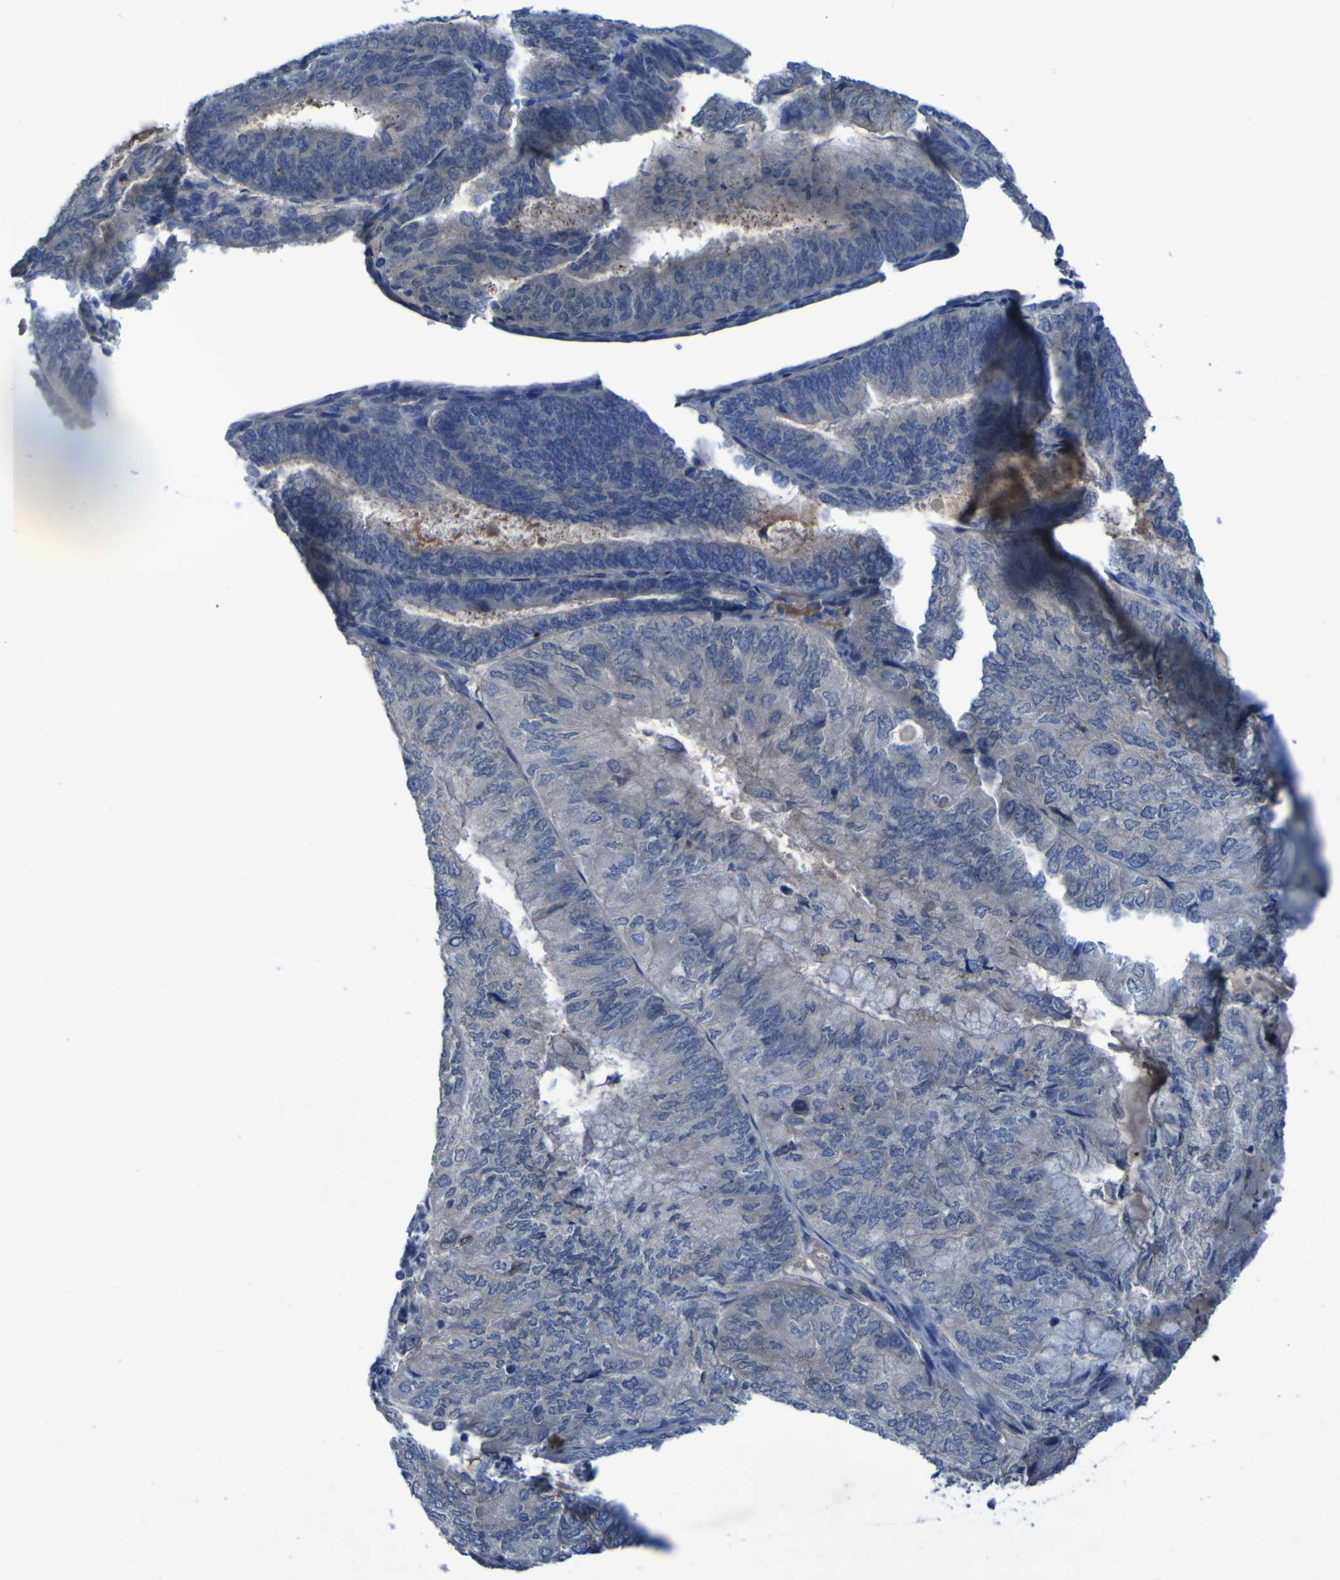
{"staining": {"intensity": "negative", "quantity": "none", "location": "none"}, "tissue": "endometrial cancer", "cell_type": "Tumor cells", "image_type": "cancer", "snomed": [{"axis": "morphology", "description": "Adenocarcinoma, NOS"}, {"axis": "topography", "description": "Endometrium"}], "caption": "Micrograph shows no significant protein positivity in tumor cells of endometrial adenocarcinoma. (IHC, brightfield microscopy, high magnification).", "gene": "SGK2", "patient": {"sex": "female", "age": 81}}